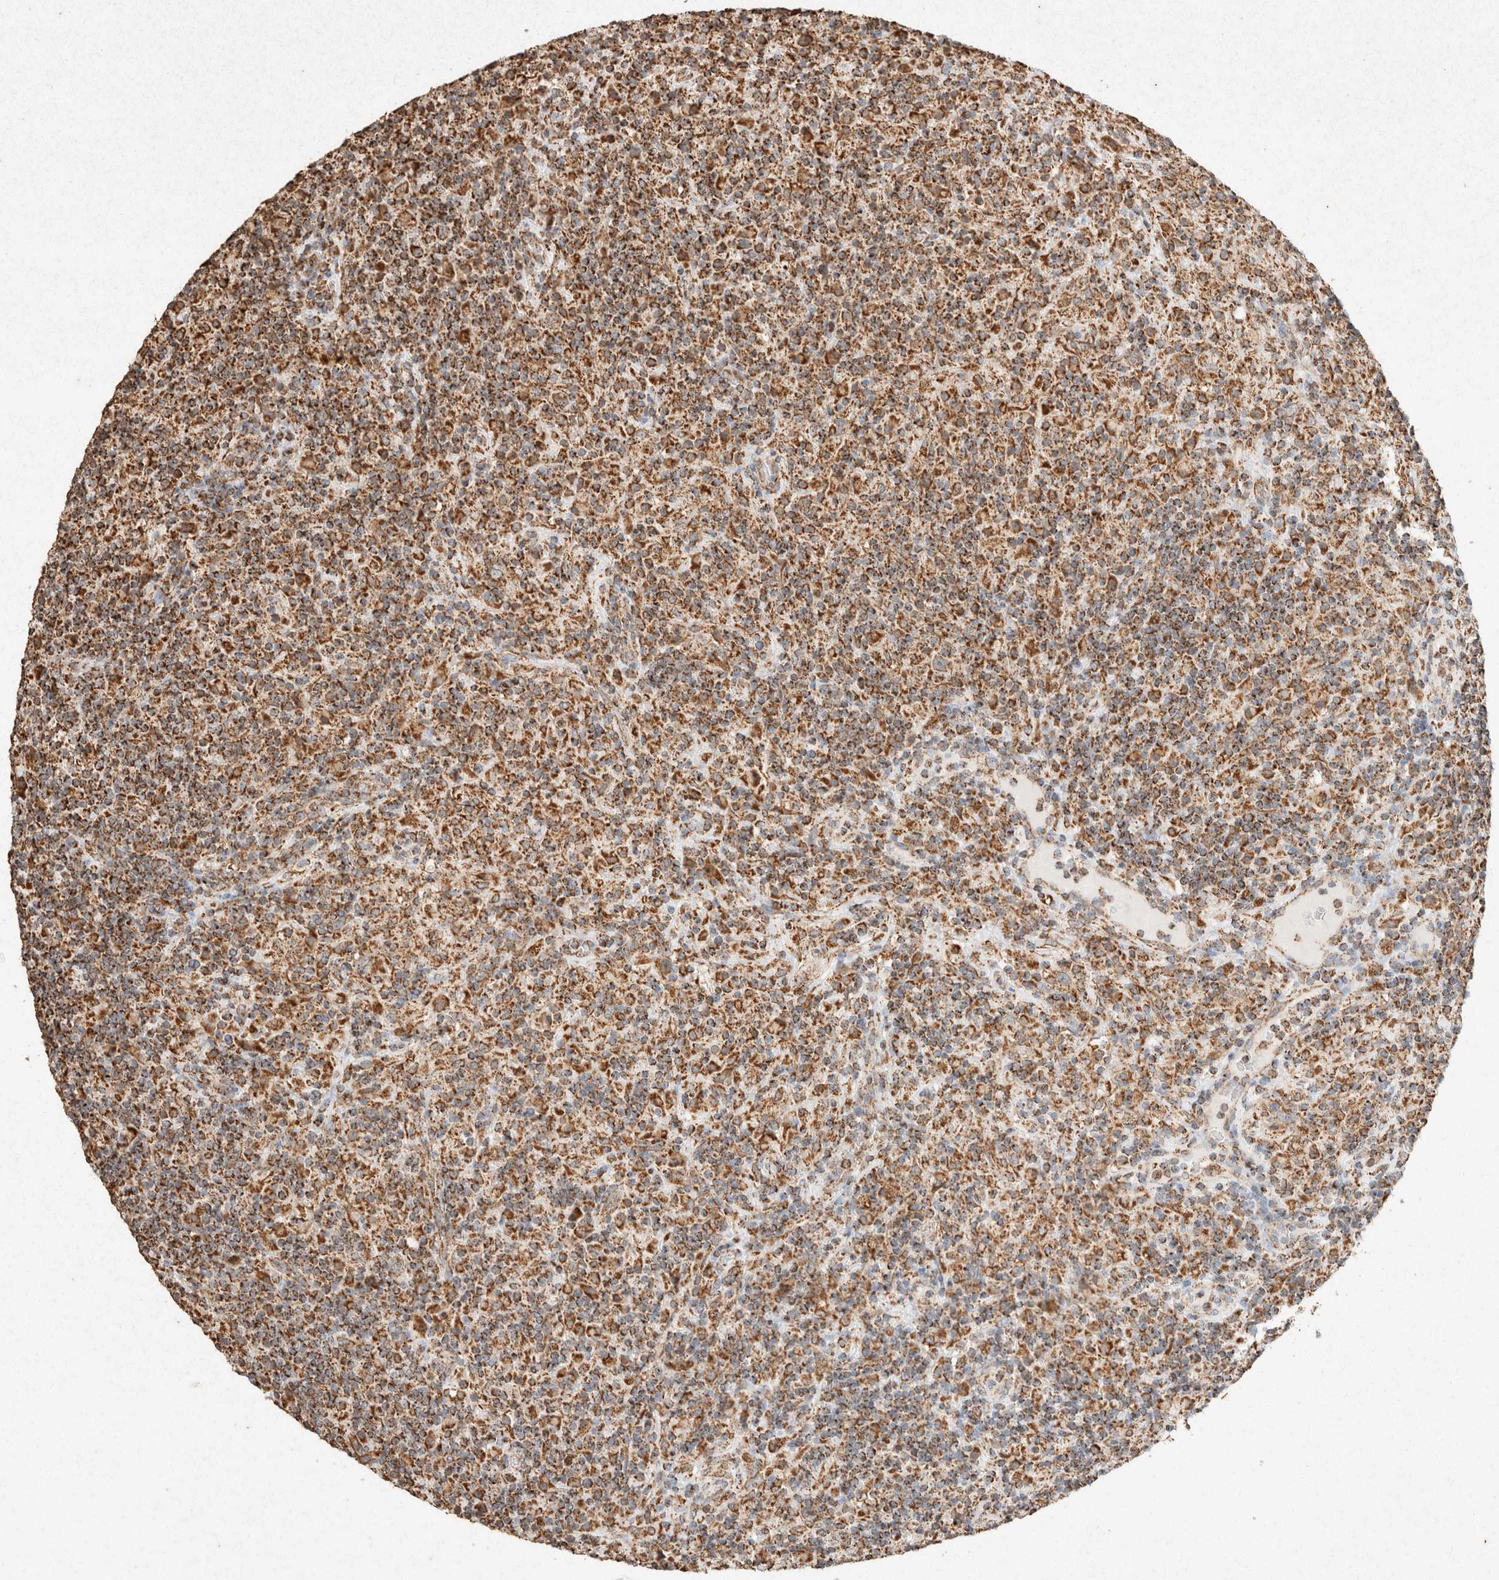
{"staining": {"intensity": "moderate", "quantity": ">75%", "location": "cytoplasmic/membranous"}, "tissue": "lymphoma", "cell_type": "Tumor cells", "image_type": "cancer", "snomed": [{"axis": "morphology", "description": "Hodgkin's disease, NOS"}, {"axis": "topography", "description": "Lymph node"}], "caption": "Brown immunohistochemical staining in Hodgkin's disease shows moderate cytoplasmic/membranous positivity in approximately >75% of tumor cells.", "gene": "SDC2", "patient": {"sex": "male", "age": 70}}